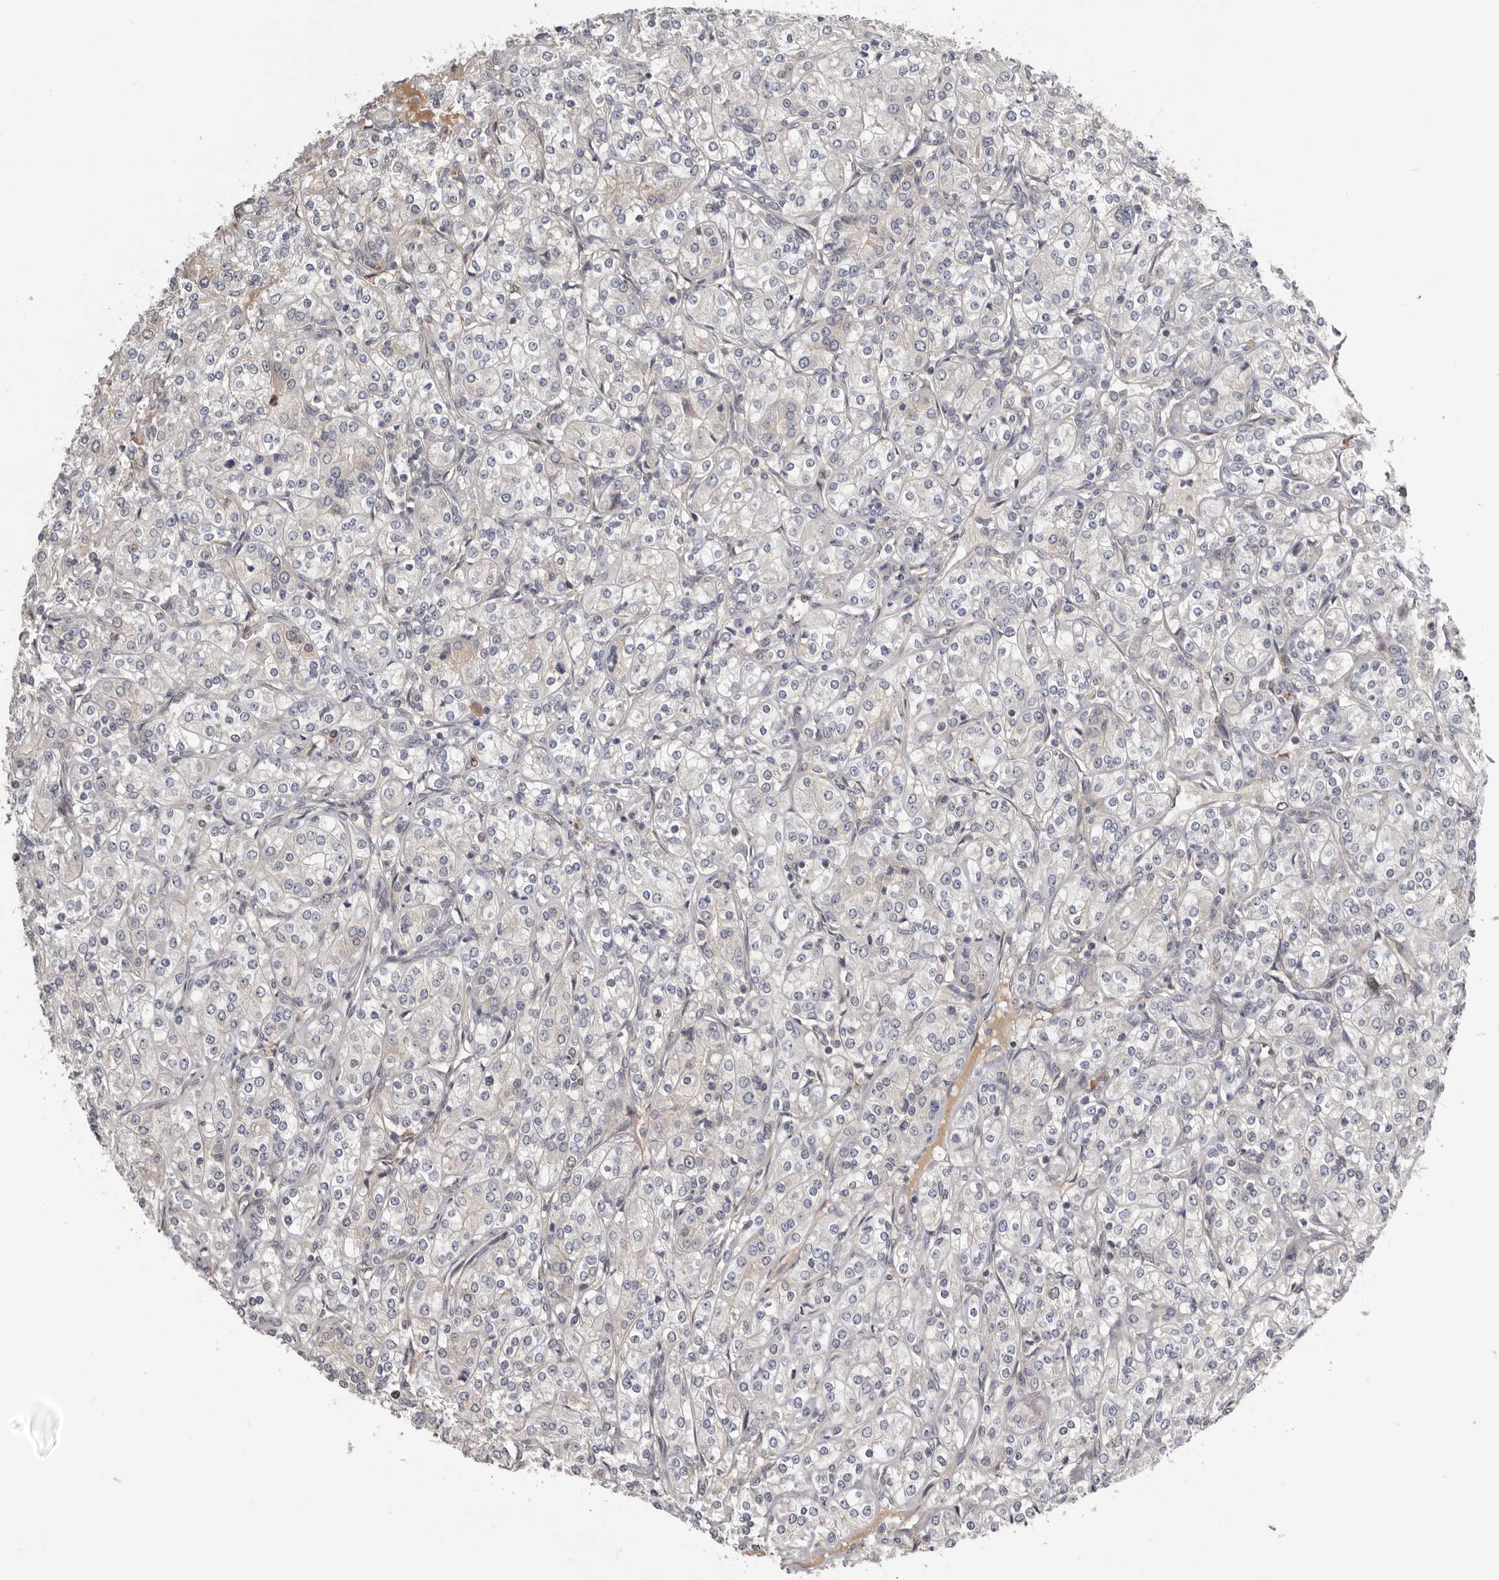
{"staining": {"intensity": "negative", "quantity": "none", "location": "none"}, "tissue": "renal cancer", "cell_type": "Tumor cells", "image_type": "cancer", "snomed": [{"axis": "morphology", "description": "Adenocarcinoma, NOS"}, {"axis": "topography", "description": "Kidney"}], "caption": "Immunohistochemistry (IHC) image of renal cancer stained for a protein (brown), which displays no positivity in tumor cells. (DAB (3,3'-diaminobenzidine) IHC, high magnification).", "gene": "CDCA8", "patient": {"sex": "male", "age": 77}}